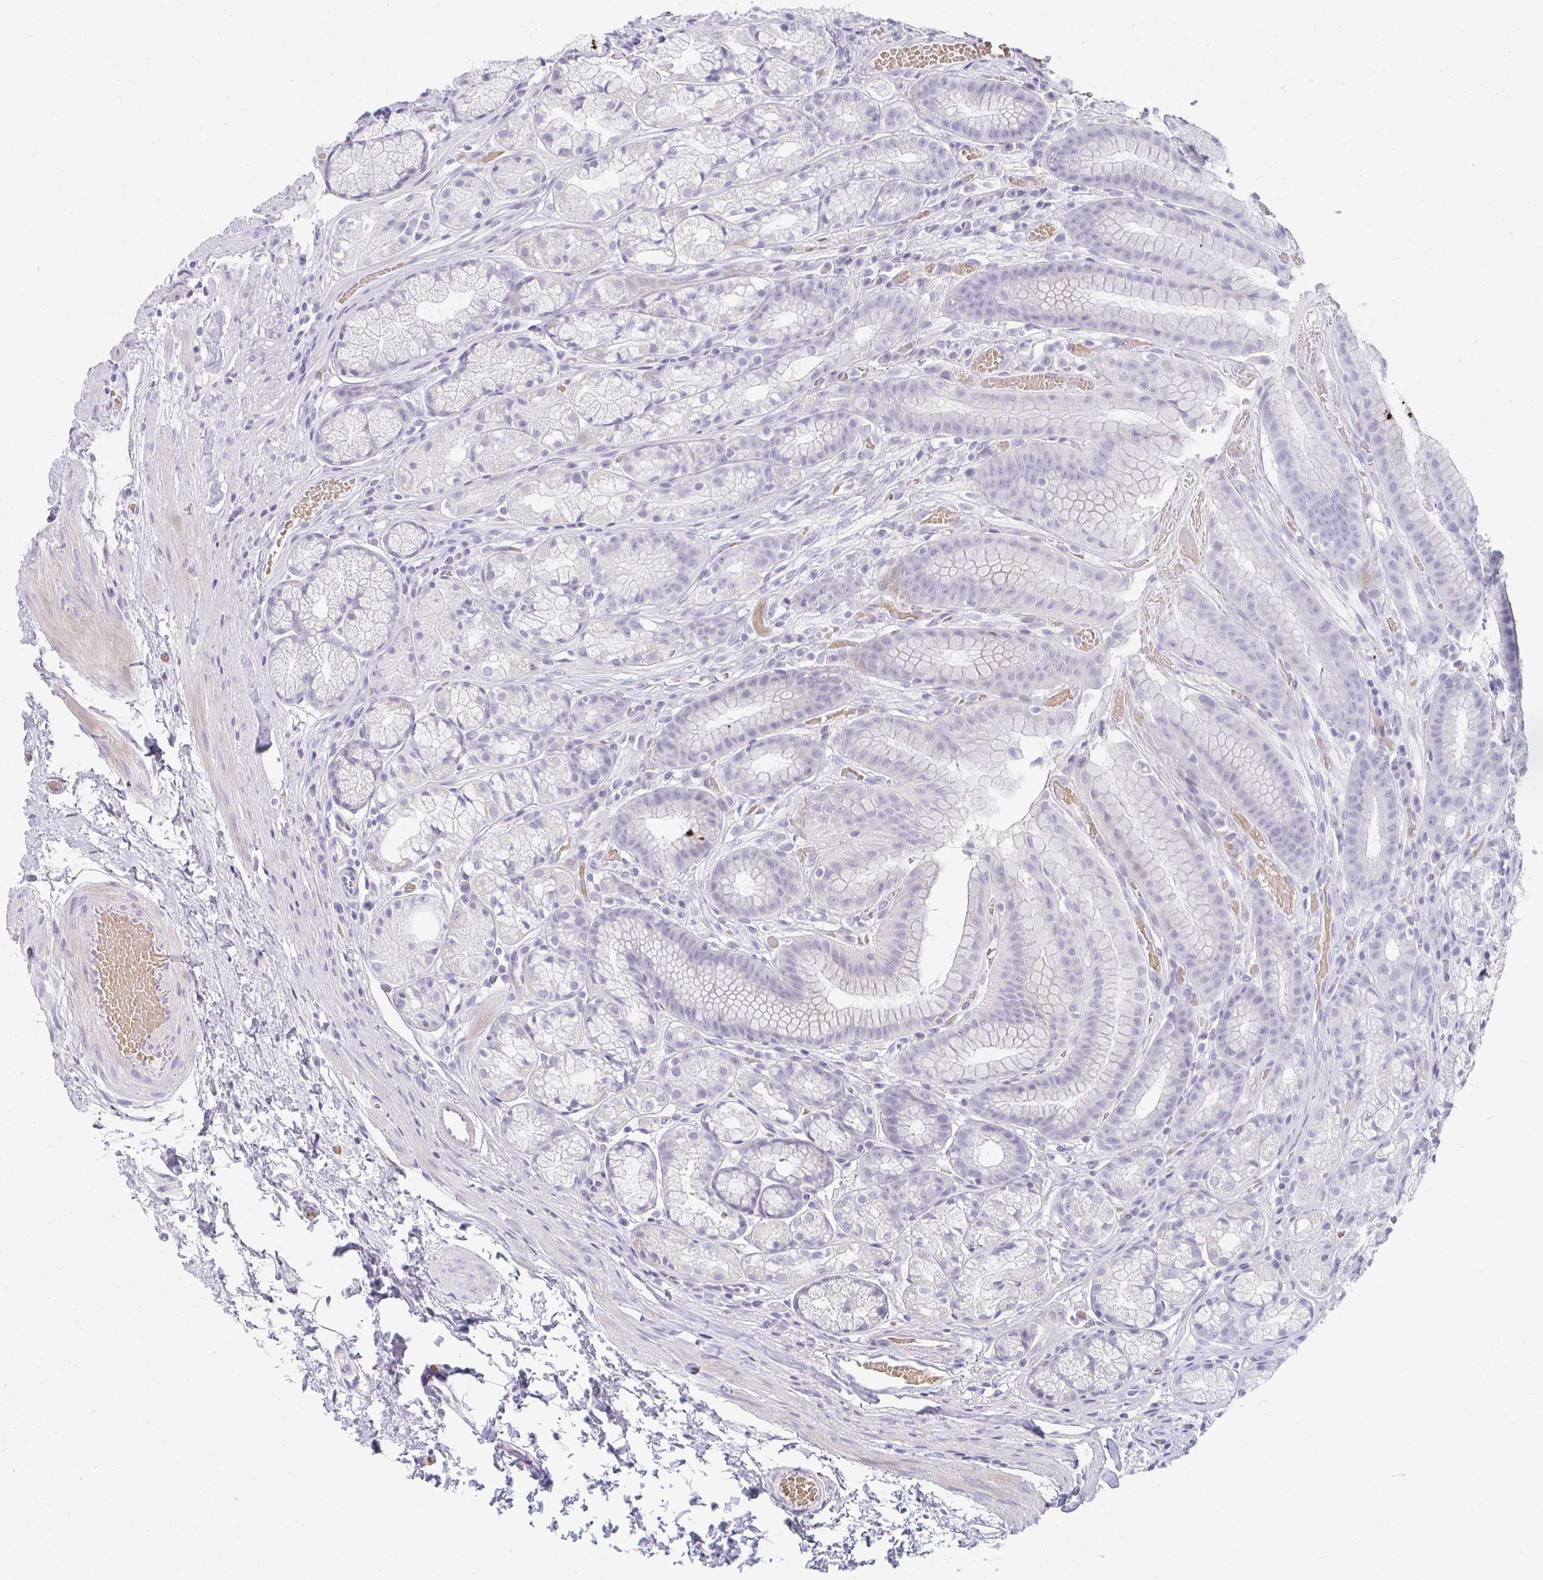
{"staining": {"intensity": "weak", "quantity": "<25%", "location": "cytoplasmic/membranous,nuclear"}, "tissue": "stomach", "cell_type": "Glandular cells", "image_type": "normal", "snomed": [{"axis": "morphology", "description": "Normal tissue, NOS"}, {"axis": "topography", "description": "Smooth muscle"}, {"axis": "topography", "description": "Stomach"}], "caption": "This is a histopathology image of immunohistochemistry staining of benign stomach, which shows no expression in glandular cells.", "gene": "NEU2", "patient": {"sex": "male", "age": 70}}